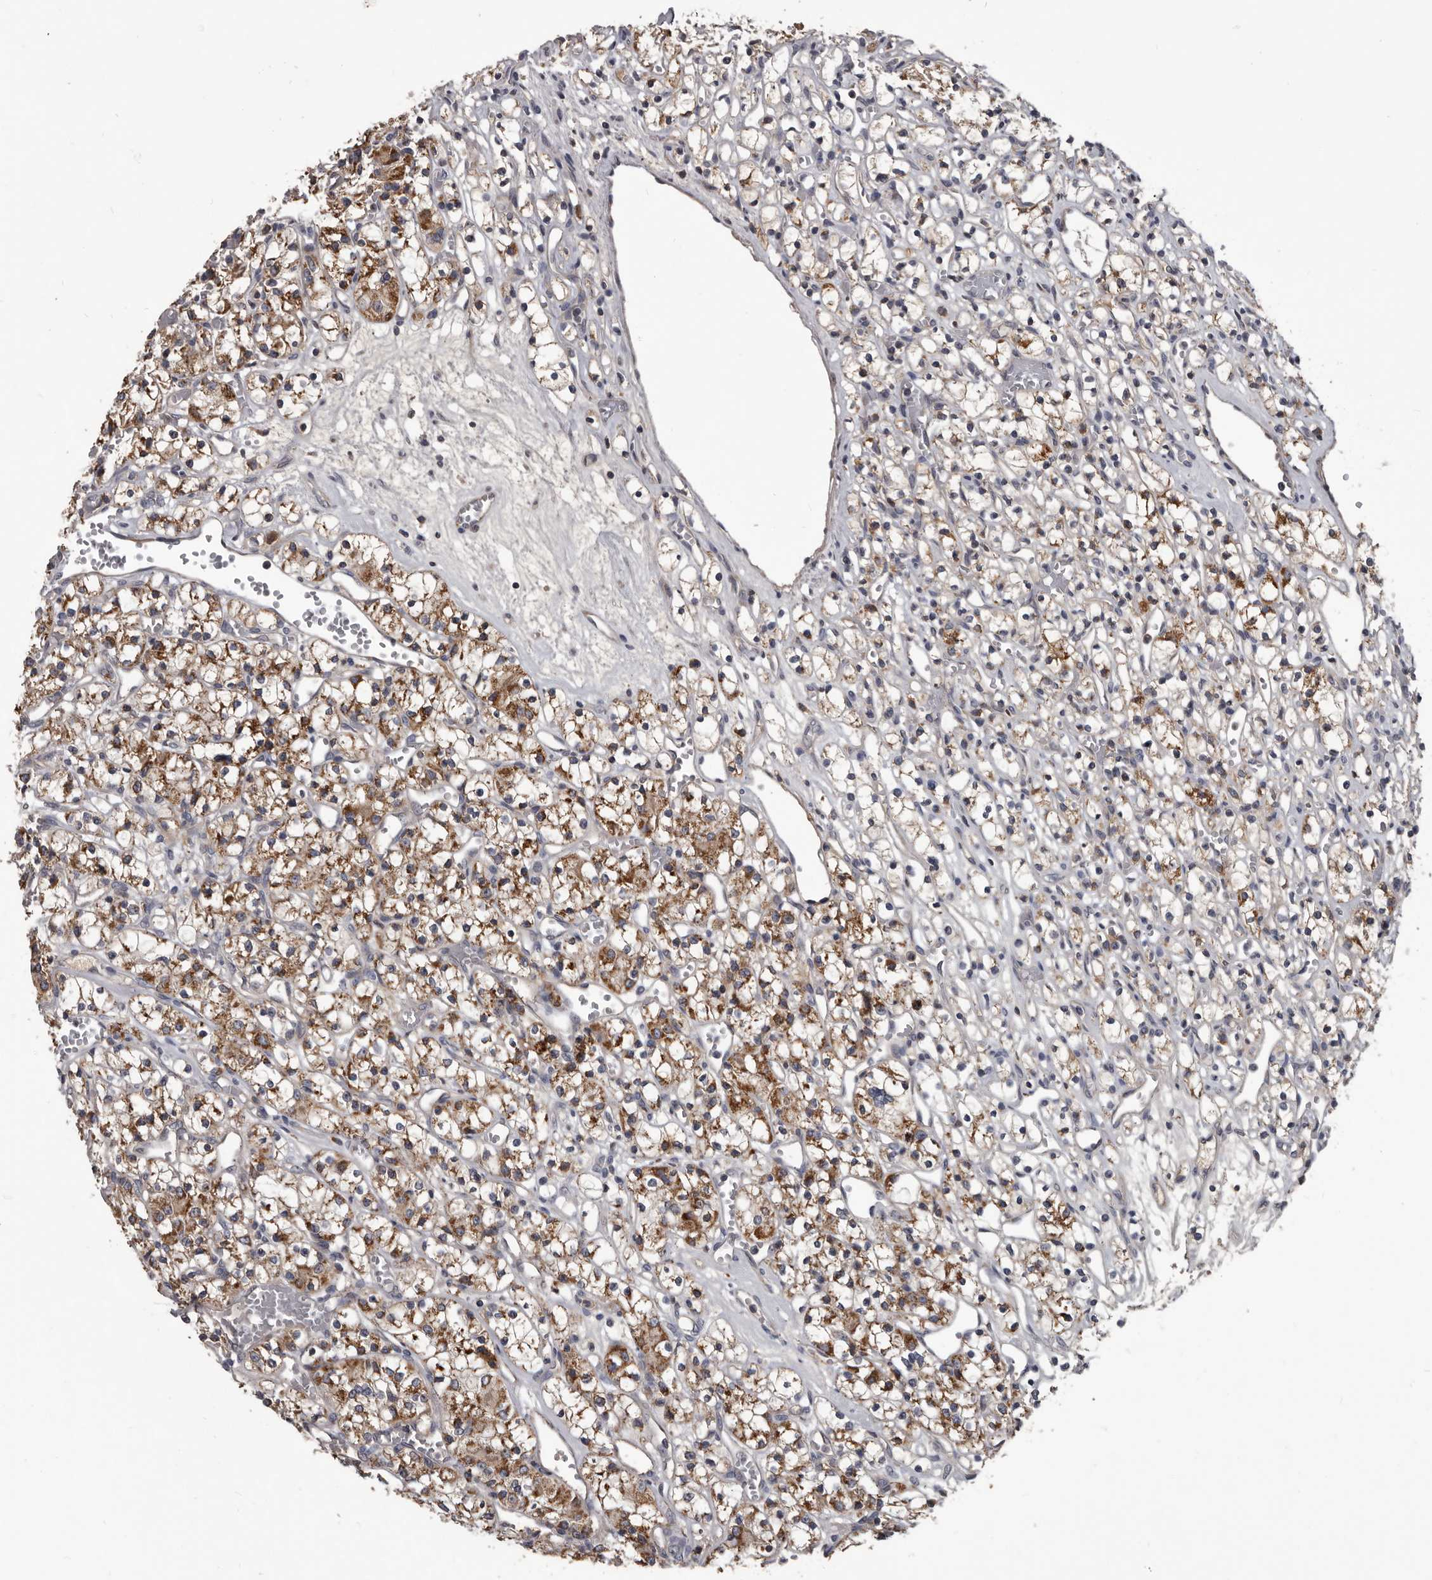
{"staining": {"intensity": "moderate", "quantity": ">75%", "location": "cytoplasmic/membranous"}, "tissue": "renal cancer", "cell_type": "Tumor cells", "image_type": "cancer", "snomed": [{"axis": "morphology", "description": "Adenocarcinoma, NOS"}, {"axis": "topography", "description": "Kidney"}], "caption": "An immunohistochemistry (IHC) micrograph of neoplastic tissue is shown. Protein staining in brown highlights moderate cytoplasmic/membranous positivity in renal cancer within tumor cells. (brown staining indicates protein expression, while blue staining denotes nuclei).", "gene": "ALDH5A1", "patient": {"sex": "female", "age": 59}}